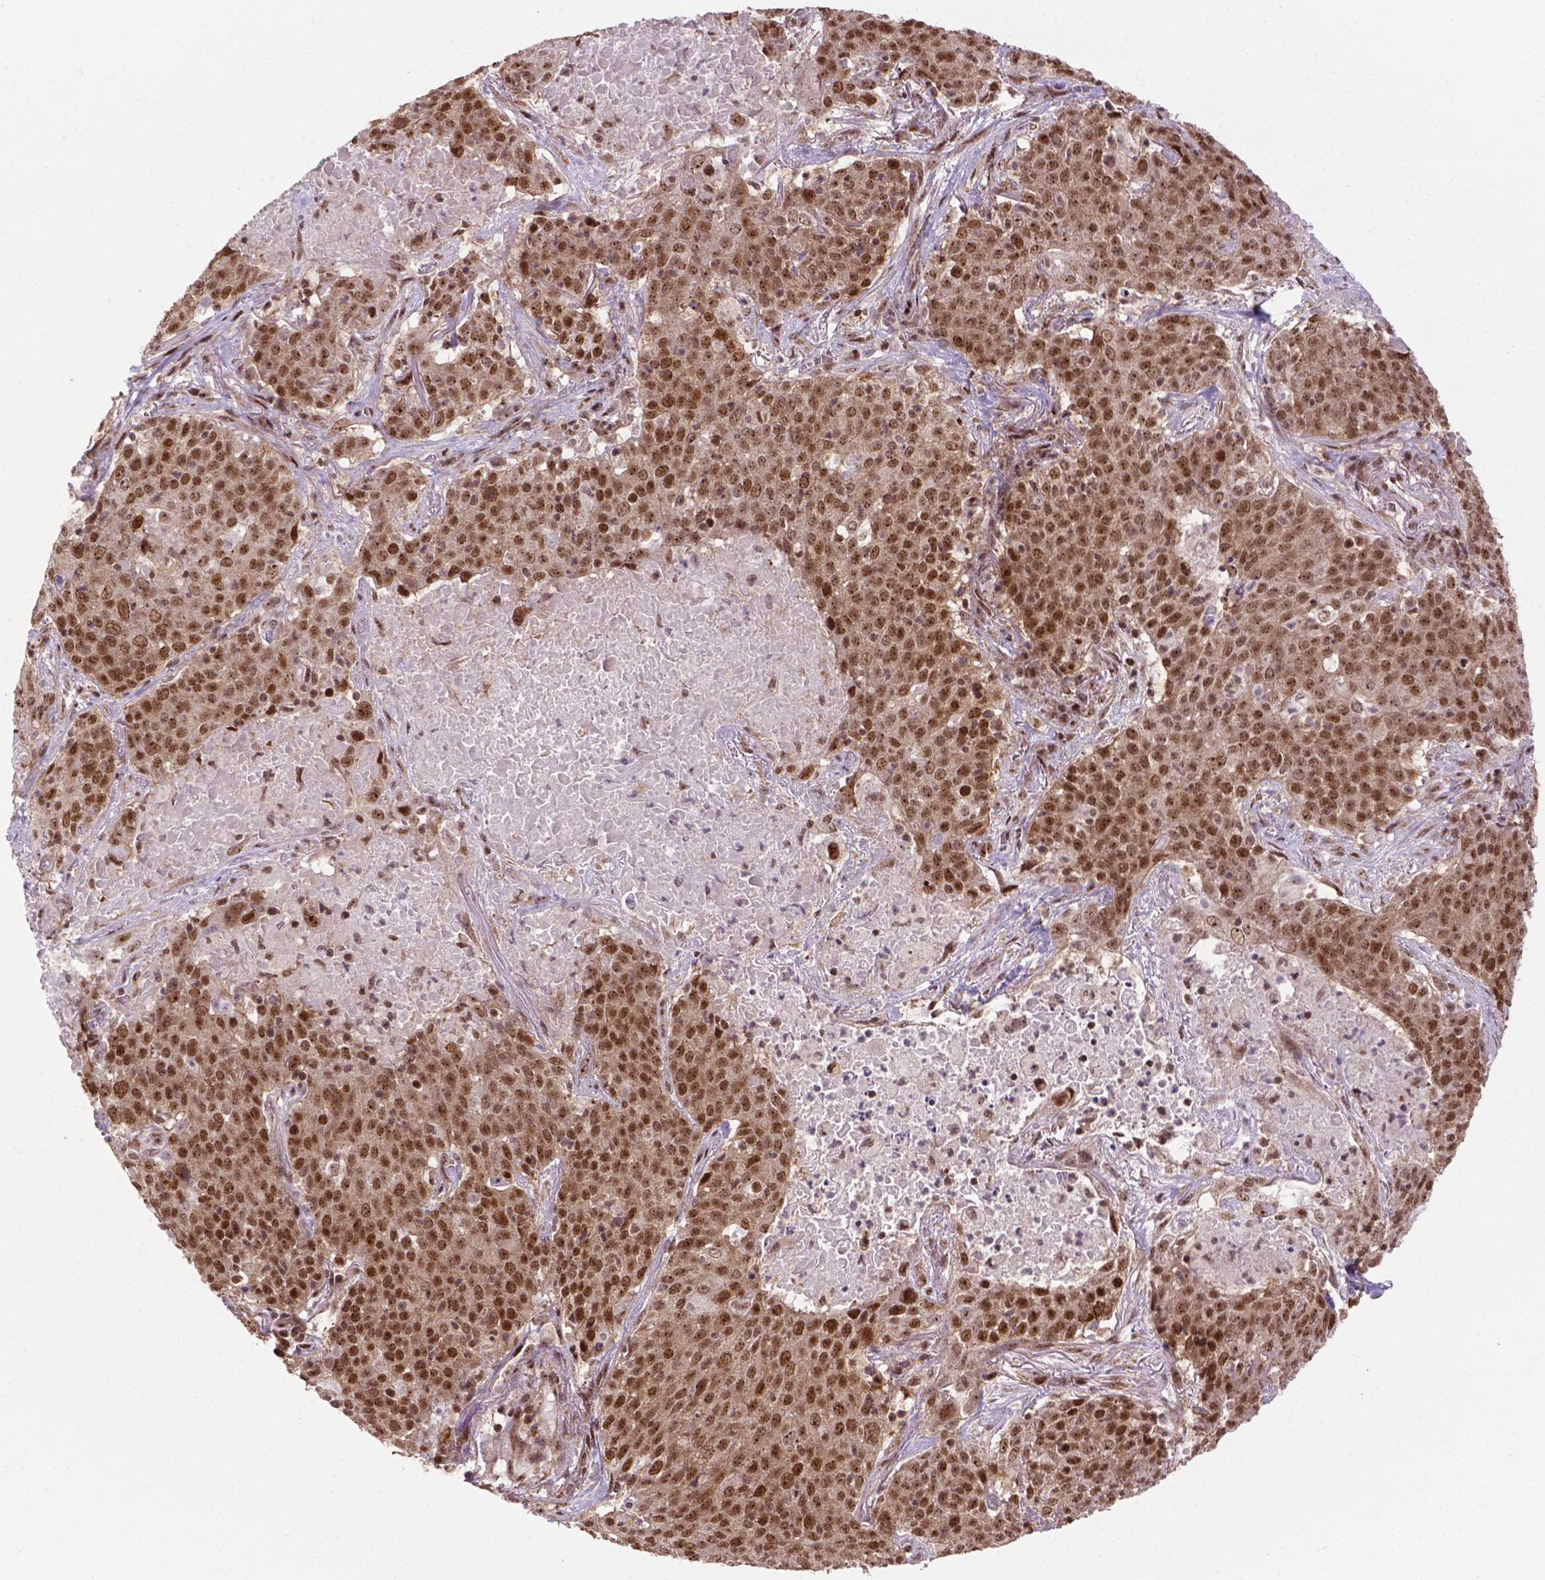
{"staining": {"intensity": "moderate", "quantity": ">75%", "location": "nuclear"}, "tissue": "lung cancer", "cell_type": "Tumor cells", "image_type": "cancer", "snomed": [{"axis": "morphology", "description": "Squamous cell carcinoma, NOS"}, {"axis": "topography", "description": "Lung"}], "caption": "A medium amount of moderate nuclear positivity is seen in about >75% of tumor cells in squamous cell carcinoma (lung) tissue.", "gene": "CSNK2A1", "patient": {"sex": "male", "age": 82}}